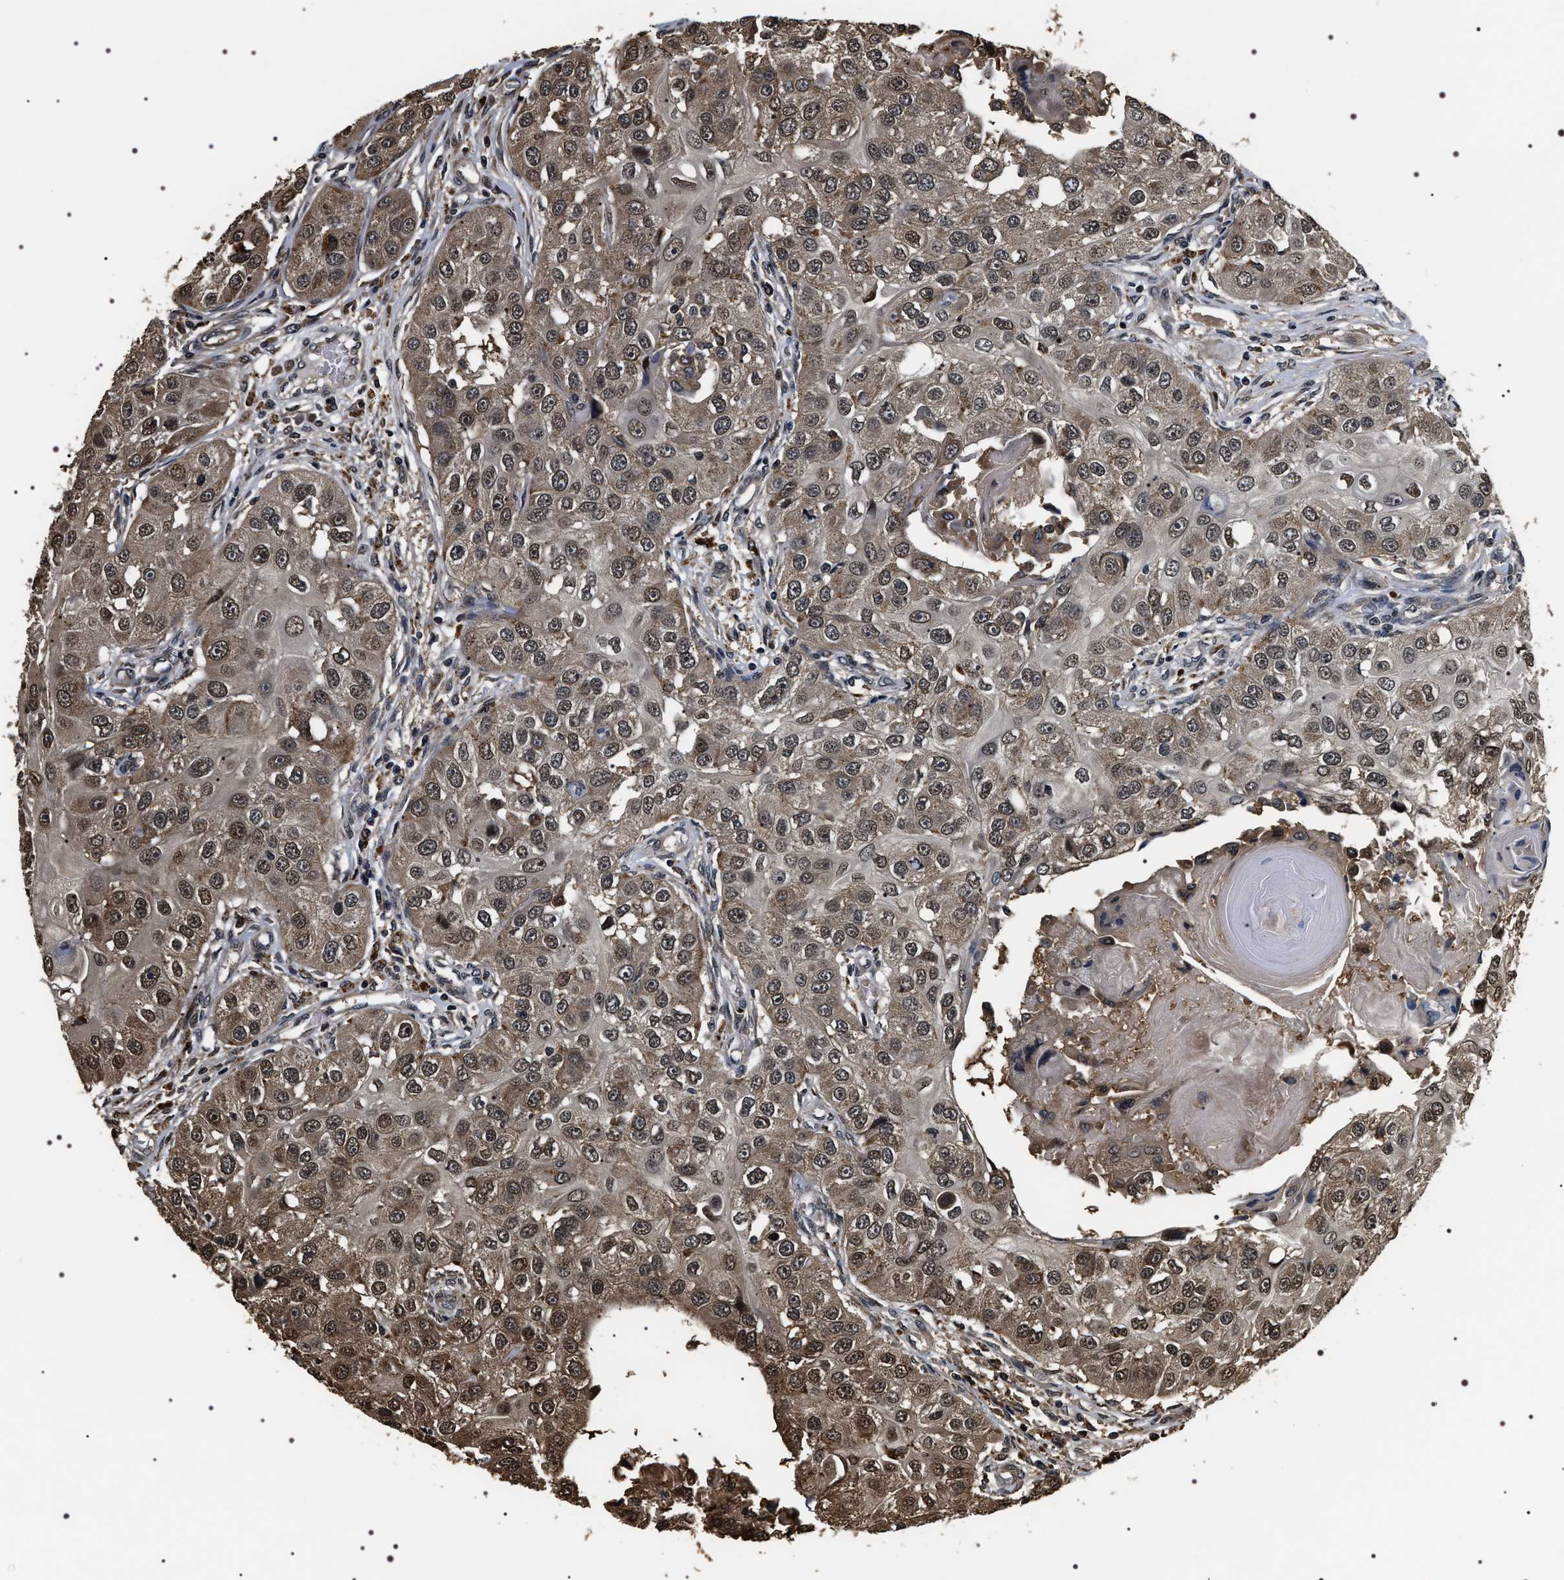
{"staining": {"intensity": "moderate", "quantity": "25%-75%", "location": "cytoplasmic/membranous,nuclear"}, "tissue": "head and neck cancer", "cell_type": "Tumor cells", "image_type": "cancer", "snomed": [{"axis": "morphology", "description": "Normal tissue, NOS"}, {"axis": "morphology", "description": "Squamous cell carcinoma, NOS"}, {"axis": "topography", "description": "Skeletal muscle"}, {"axis": "topography", "description": "Head-Neck"}], "caption": "A brown stain shows moderate cytoplasmic/membranous and nuclear staining of a protein in human head and neck cancer tumor cells.", "gene": "ARHGAP22", "patient": {"sex": "male", "age": 51}}